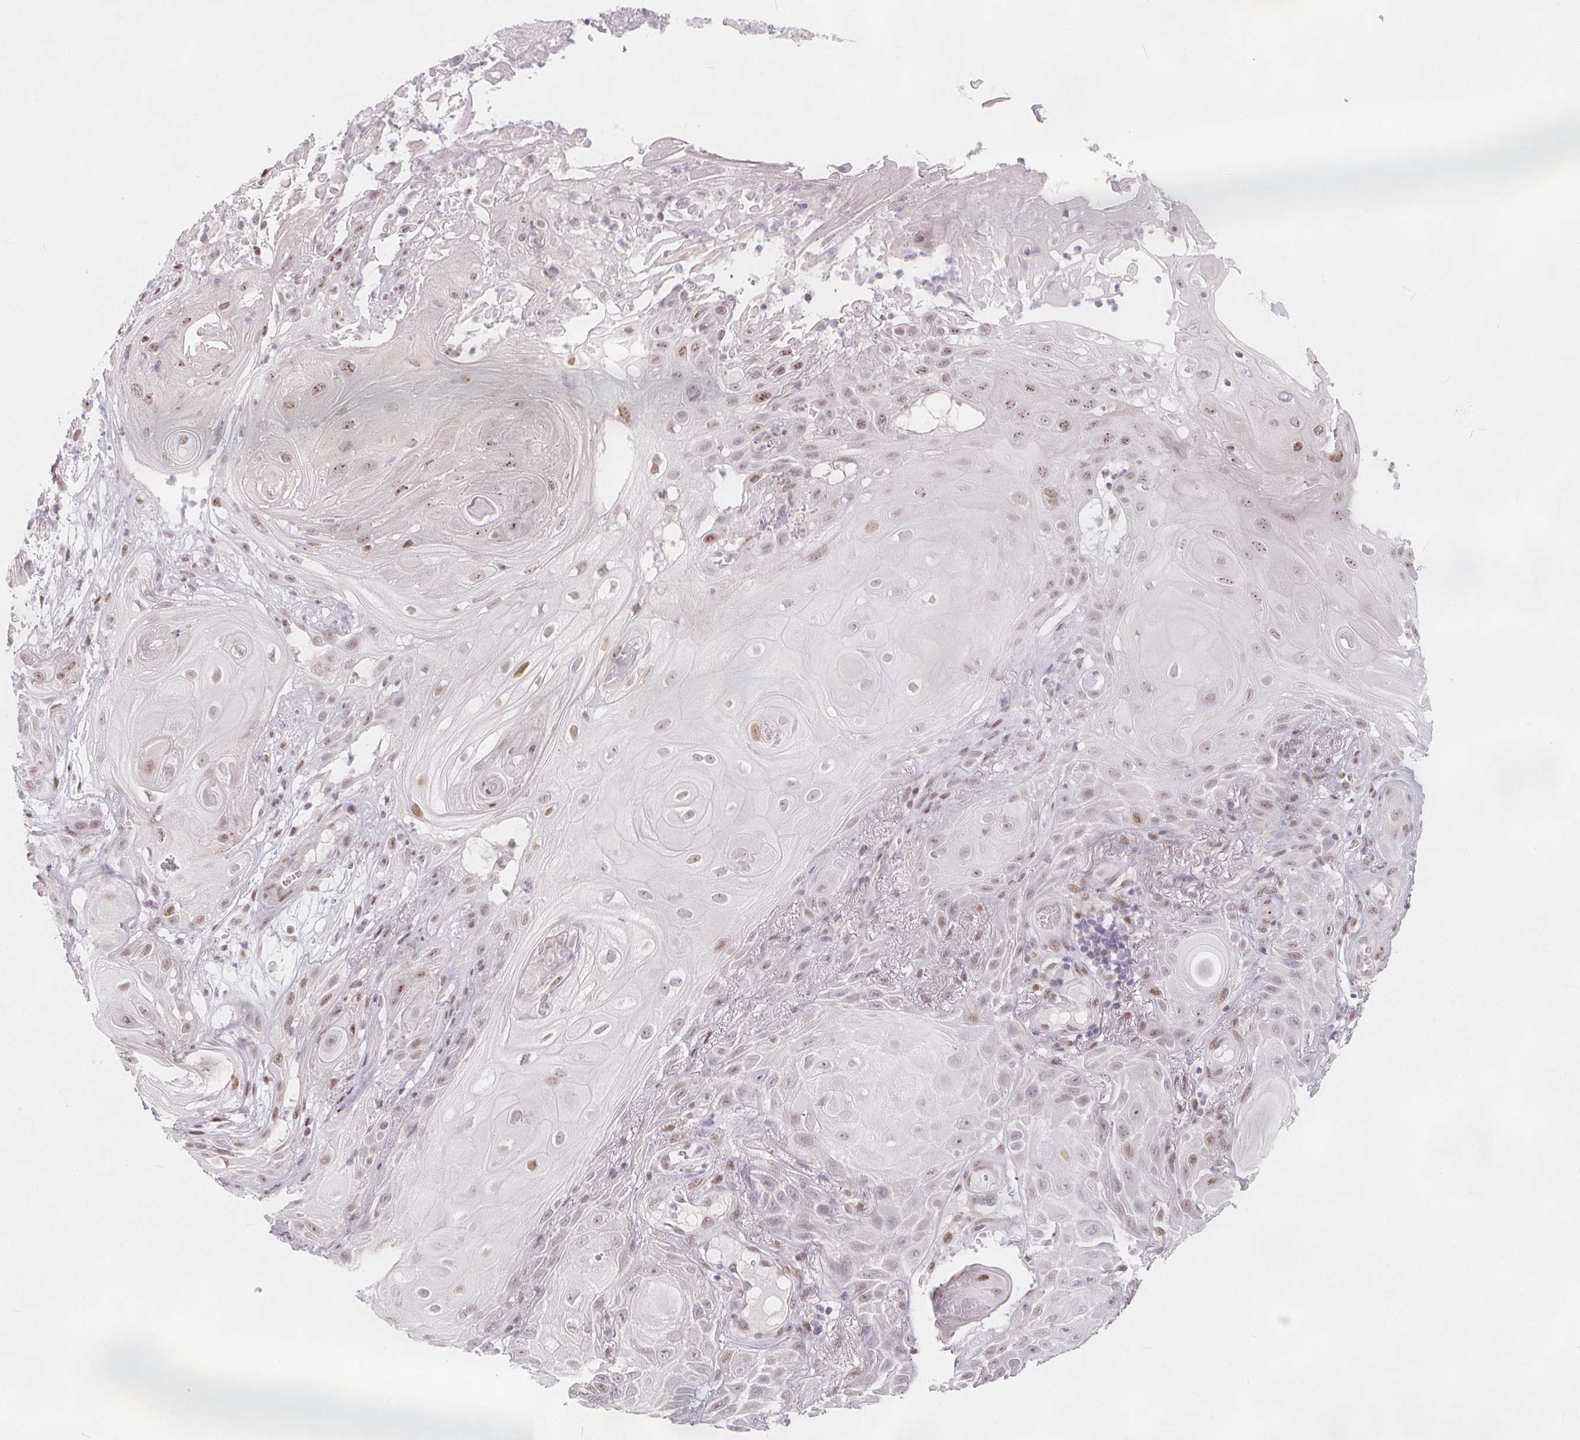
{"staining": {"intensity": "weak", "quantity": ">75%", "location": "nuclear"}, "tissue": "skin cancer", "cell_type": "Tumor cells", "image_type": "cancer", "snomed": [{"axis": "morphology", "description": "Squamous cell carcinoma, NOS"}, {"axis": "topography", "description": "Skin"}], "caption": "IHC histopathology image of skin squamous cell carcinoma stained for a protein (brown), which exhibits low levels of weak nuclear expression in about >75% of tumor cells.", "gene": "DRC3", "patient": {"sex": "male", "age": 62}}